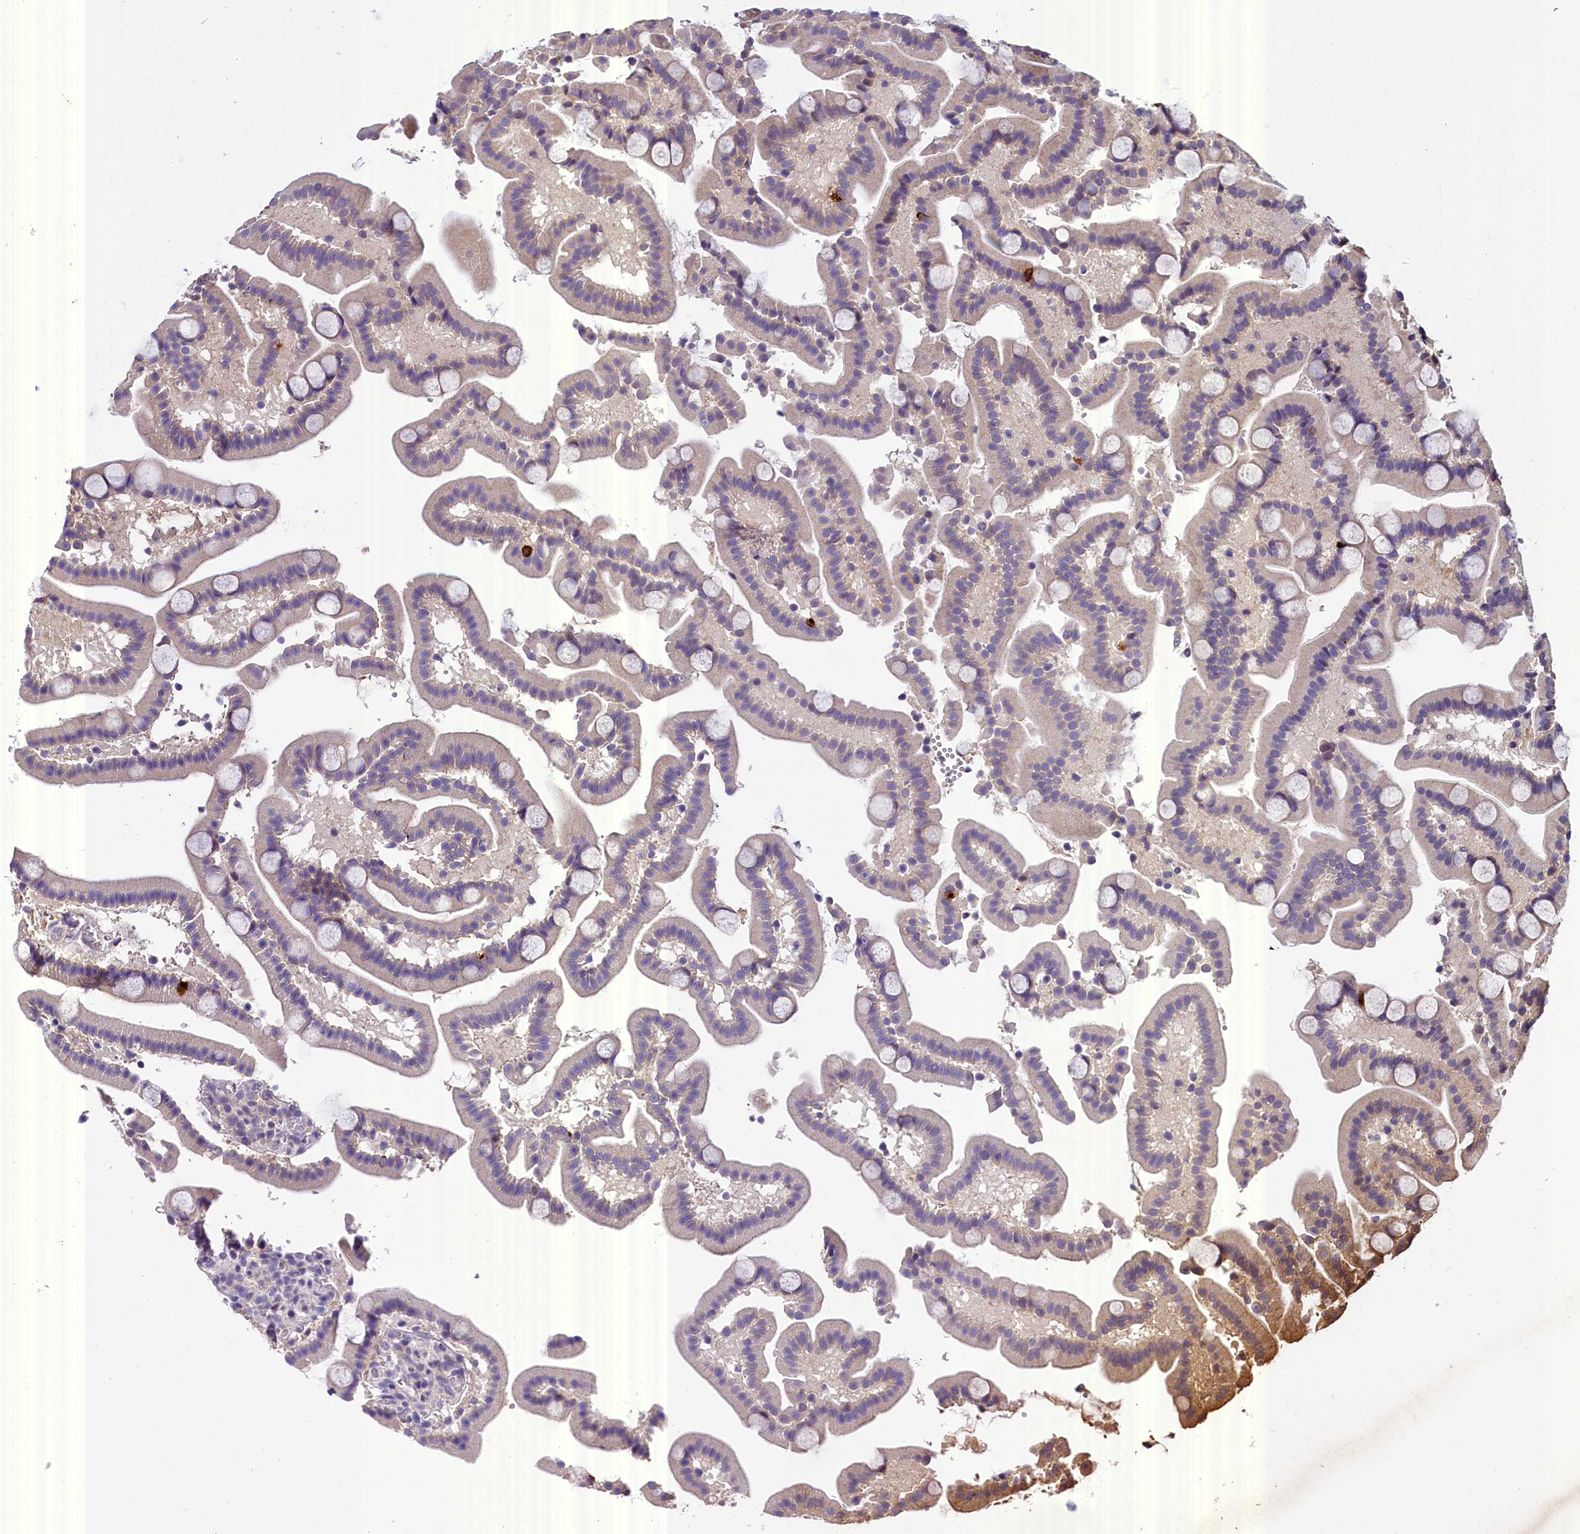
{"staining": {"intensity": "weak", "quantity": "<25%", "location": "cytoplasmic/membranous"}, "tissue": "duodenum", "cell_type": "Glandular cells", "image_type": "normal", "snomed": [{"axis": "morphology", "description": "Normal tissue, NOS"}, {"axis": "topography", "description": "Duodenum"}], "caption": "This is an IHC histopathology image of normal duodenum. There is no expression in glandular cells.", "gene": "ENKD1", "patient": {"sex": "male", "age": 55}}